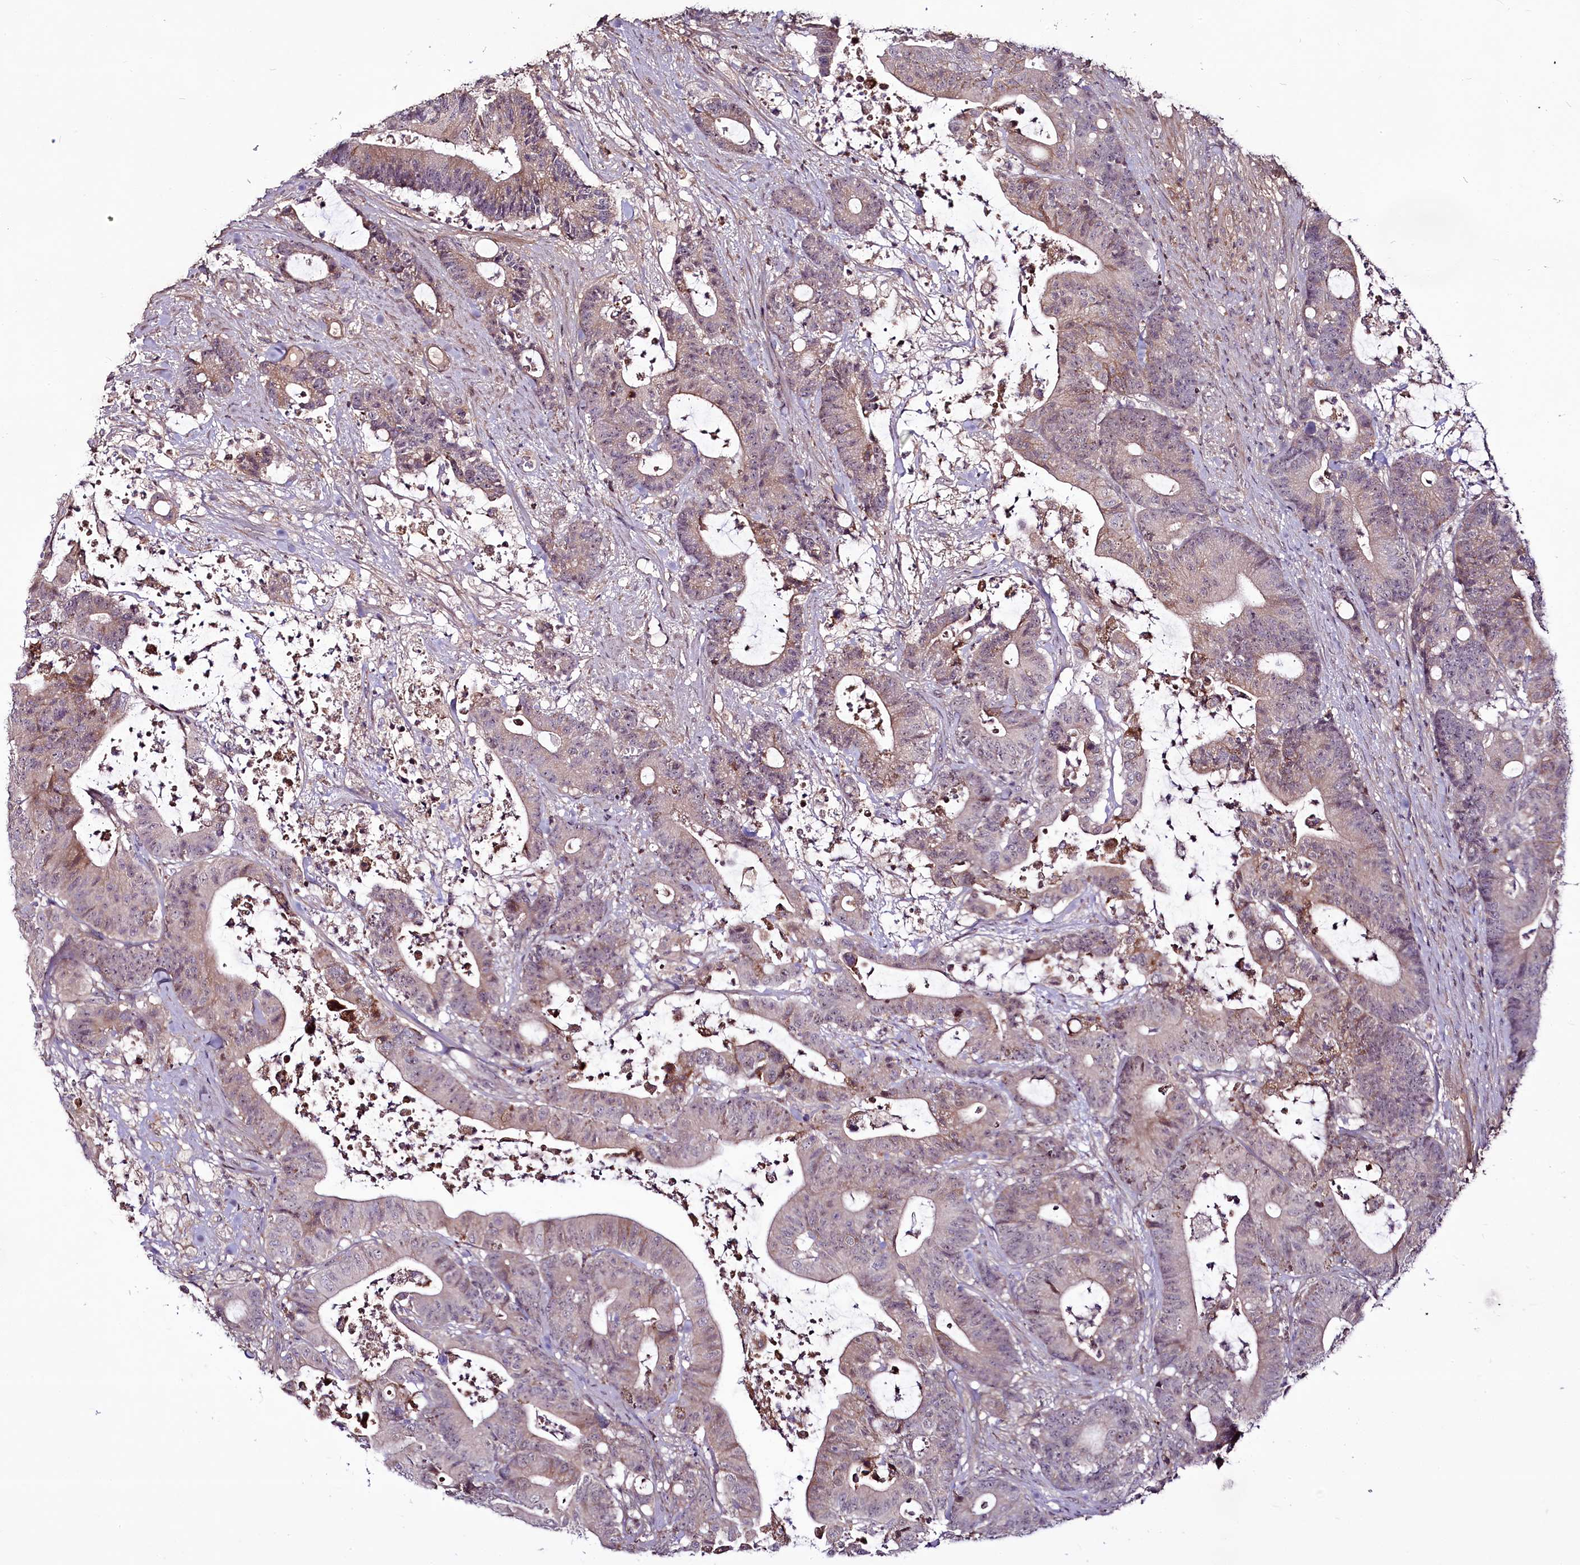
{"staining": {"intensity": "weak", "quantity": "<25%", "location": "nuclear"}, "tissue": "colorectal cancer", "cell_type": "Tumor cells", "image_type": "cancer", "snomed": [{"axis": "morphology", "description": "Adenocarcinoma, NOS"}, {"axis": "topography", "description": "Colon"}], "caption": "Tumor cells are negative for protein expression in human colorectal cancer. Brightfield microscopy of IHC stained with DAB (3,3'-diaminobenzidine) (brown) and hematoxylin (blue), captured at high magnification.", "gene": "RSBN1", "patient": {"sex": "female", "age": 84}}